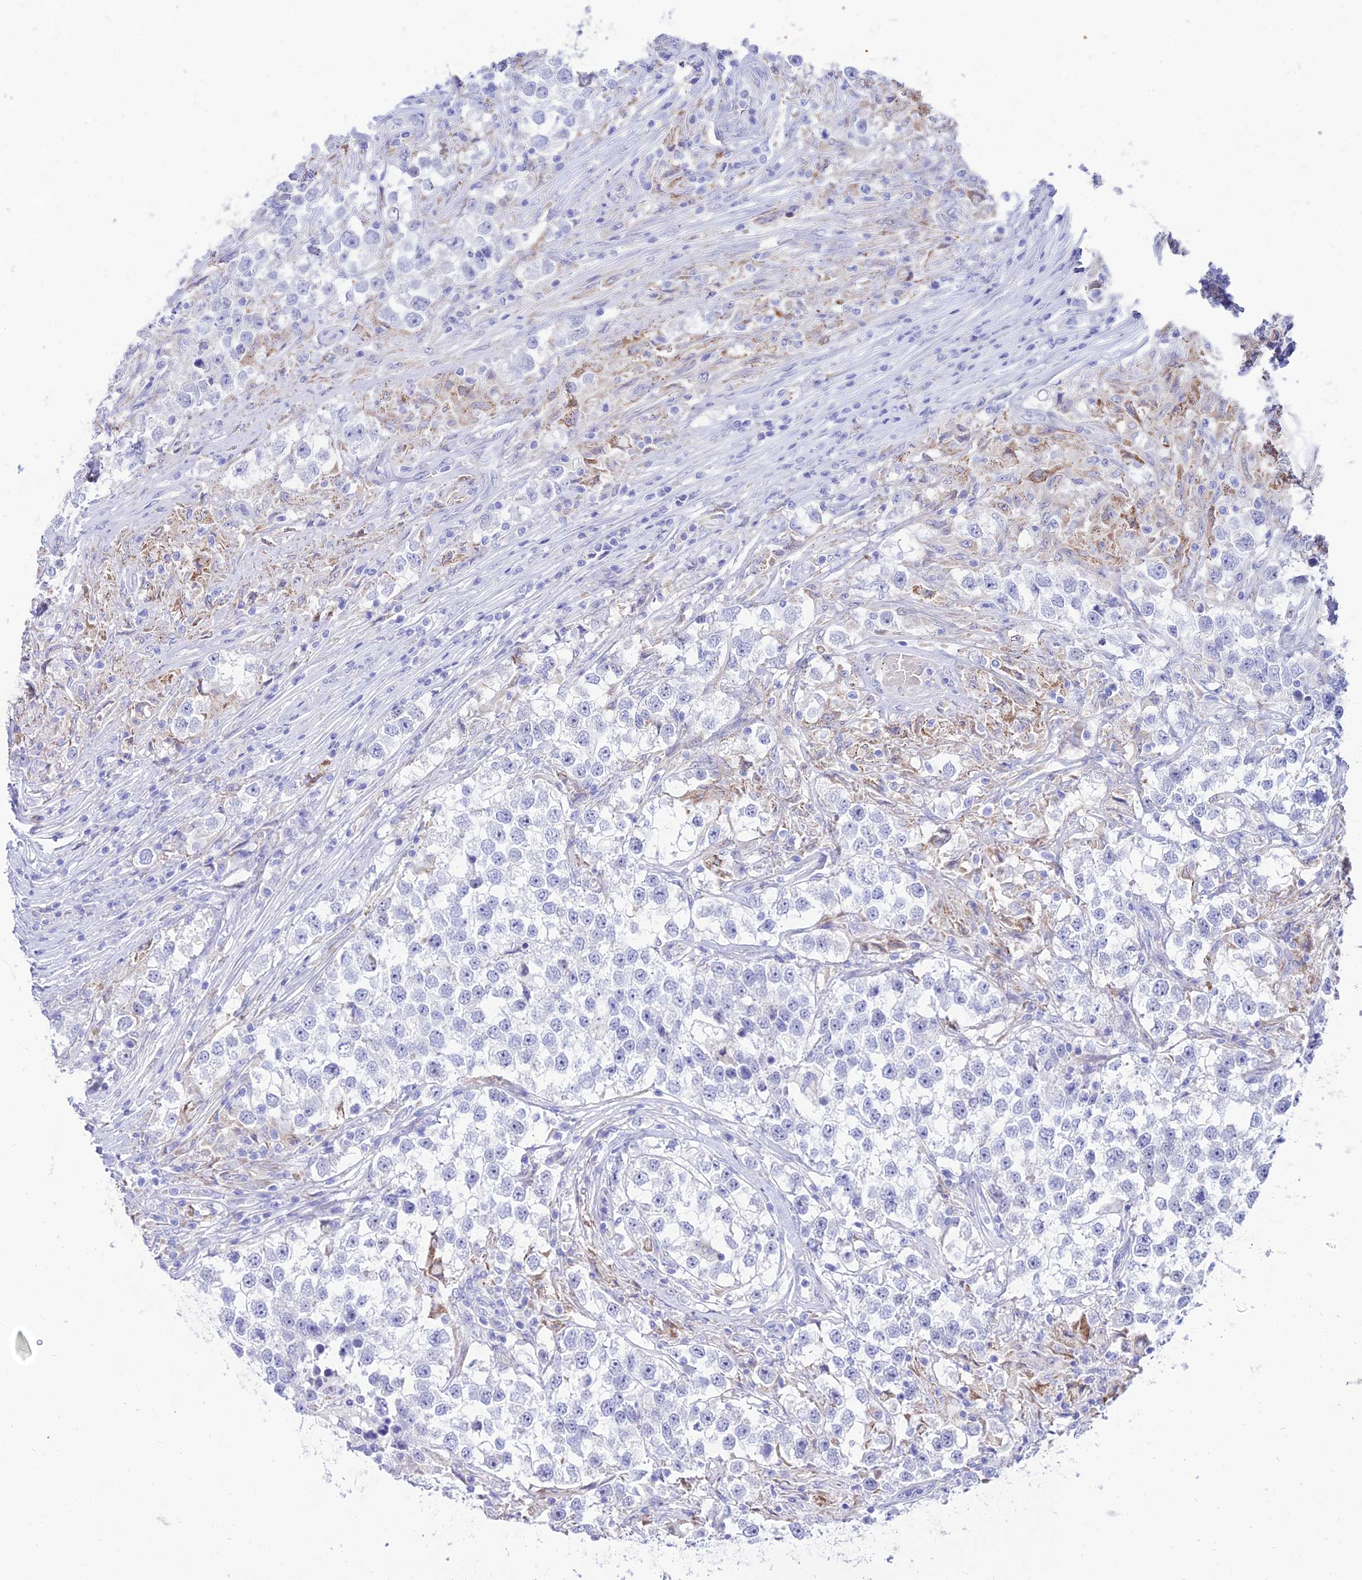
{"staining": {"intensity": "negative", "quantity": "none", "location": "none"}, "tissue": "testis cancer", "cell_type": "Tumor cells", "image_type": "cancer", "snomed": [{"axis": "morphology", "description": "Seminoma, NOS"}, {"axis": "topography", "description": "Testis"}], "caption": "A photomicrograph of testis seminoma stained for a protein shows no brown staining in tumor cells.", "gene": "TAC3", "patient": {"sex": "male", "age": 46}}